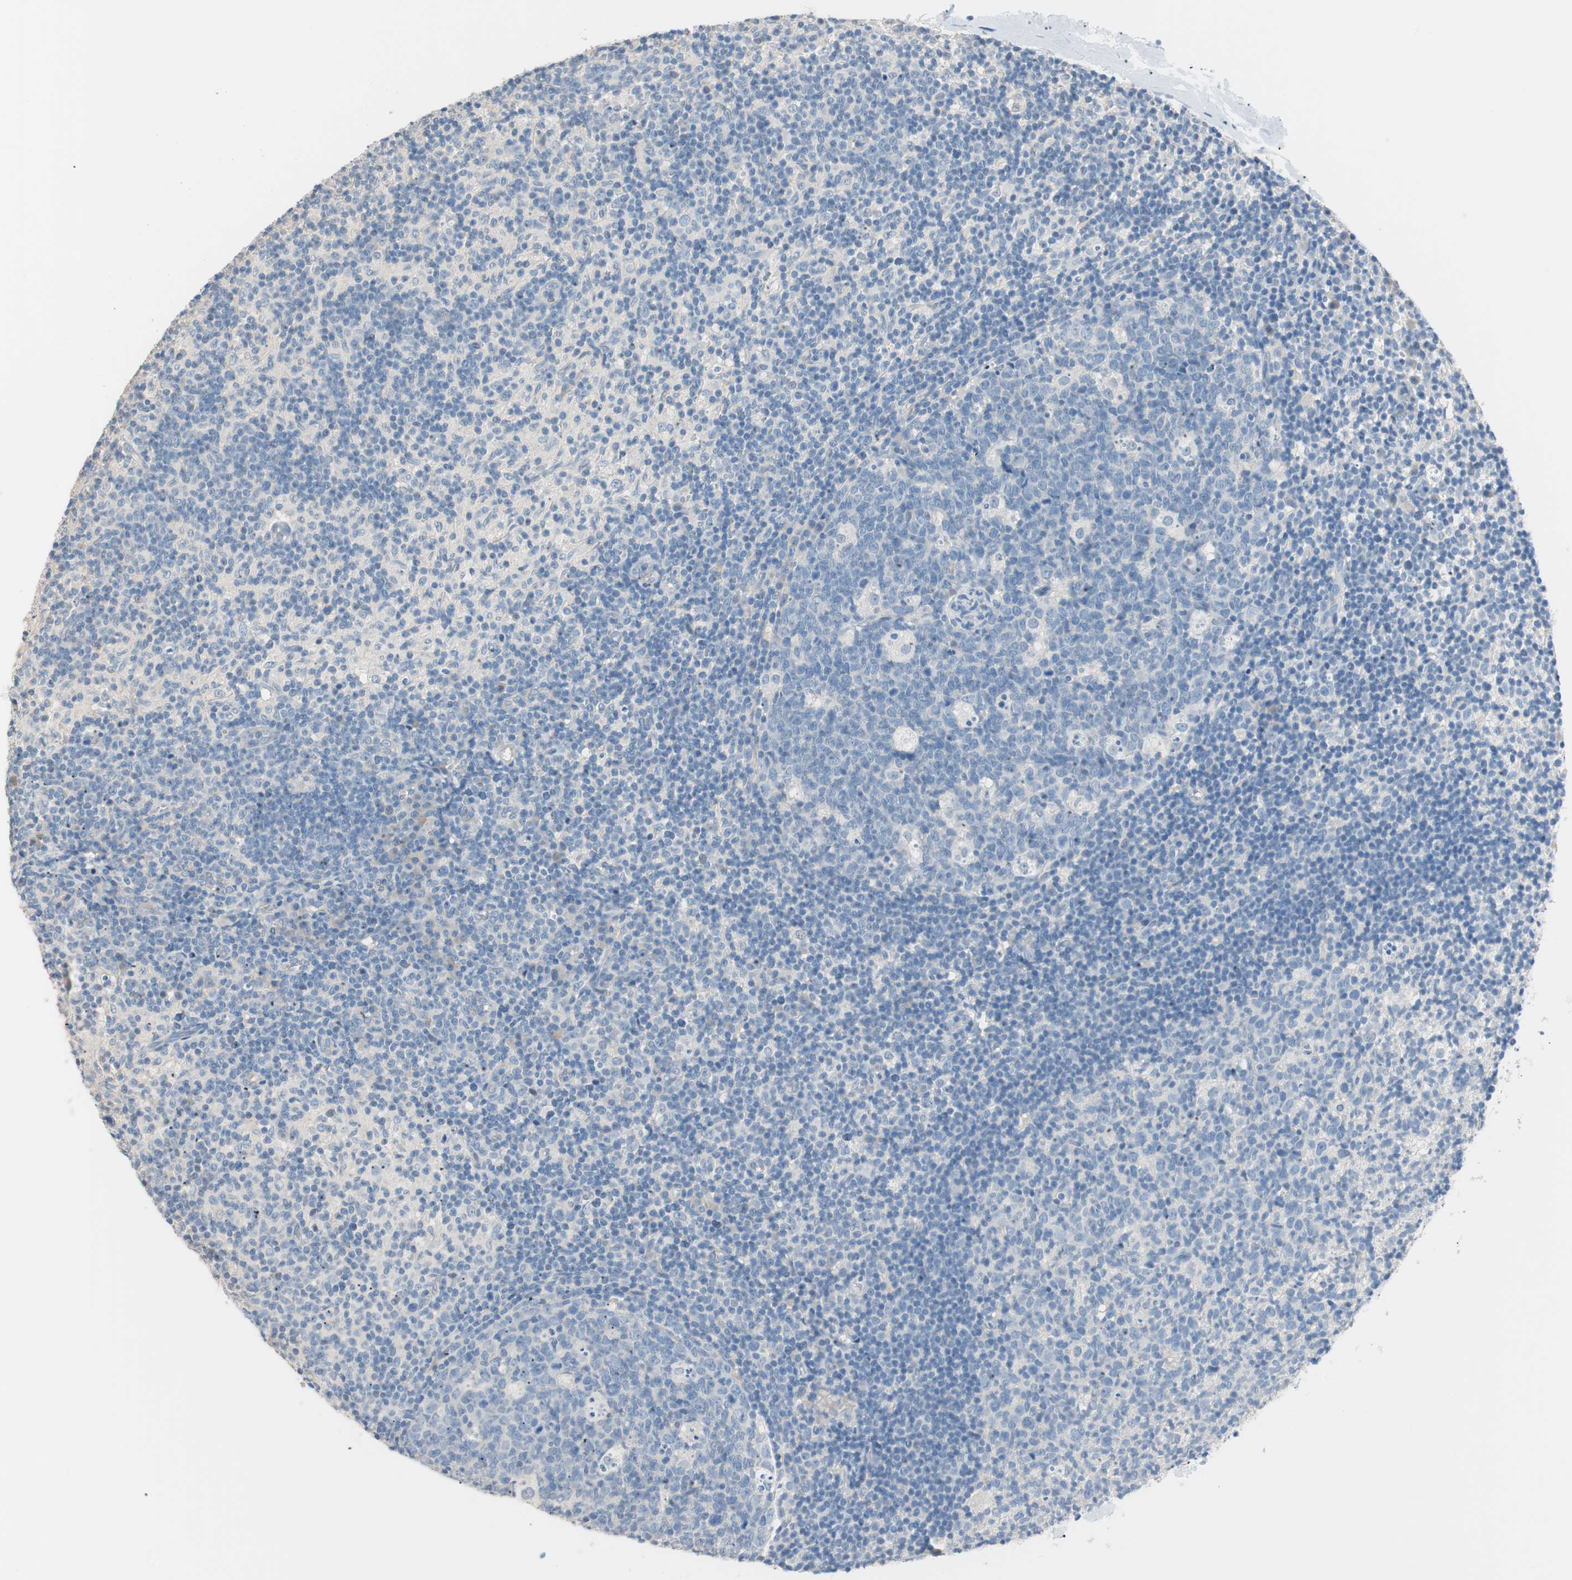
{"staining": {"intensity": "negative", "quantity": "none", "location": "none"}, "tissue": "lymph node", "cell_type": "Germinal center cells", "image_type": "normal", "snomed": [{"axis": "morphology", "description": "Normal tissue, NOS"}, {"axis": "morphology", "description": "Inflammation, NOS"}, {"axis": "topography", "description": "Lymph node"}], "caption": "This is an immunohistochemistry image of benign lymph node. There is no expression in germinal center cells.", "gene": "VIL1", "patient": {"sex": "male", "age": 55}}